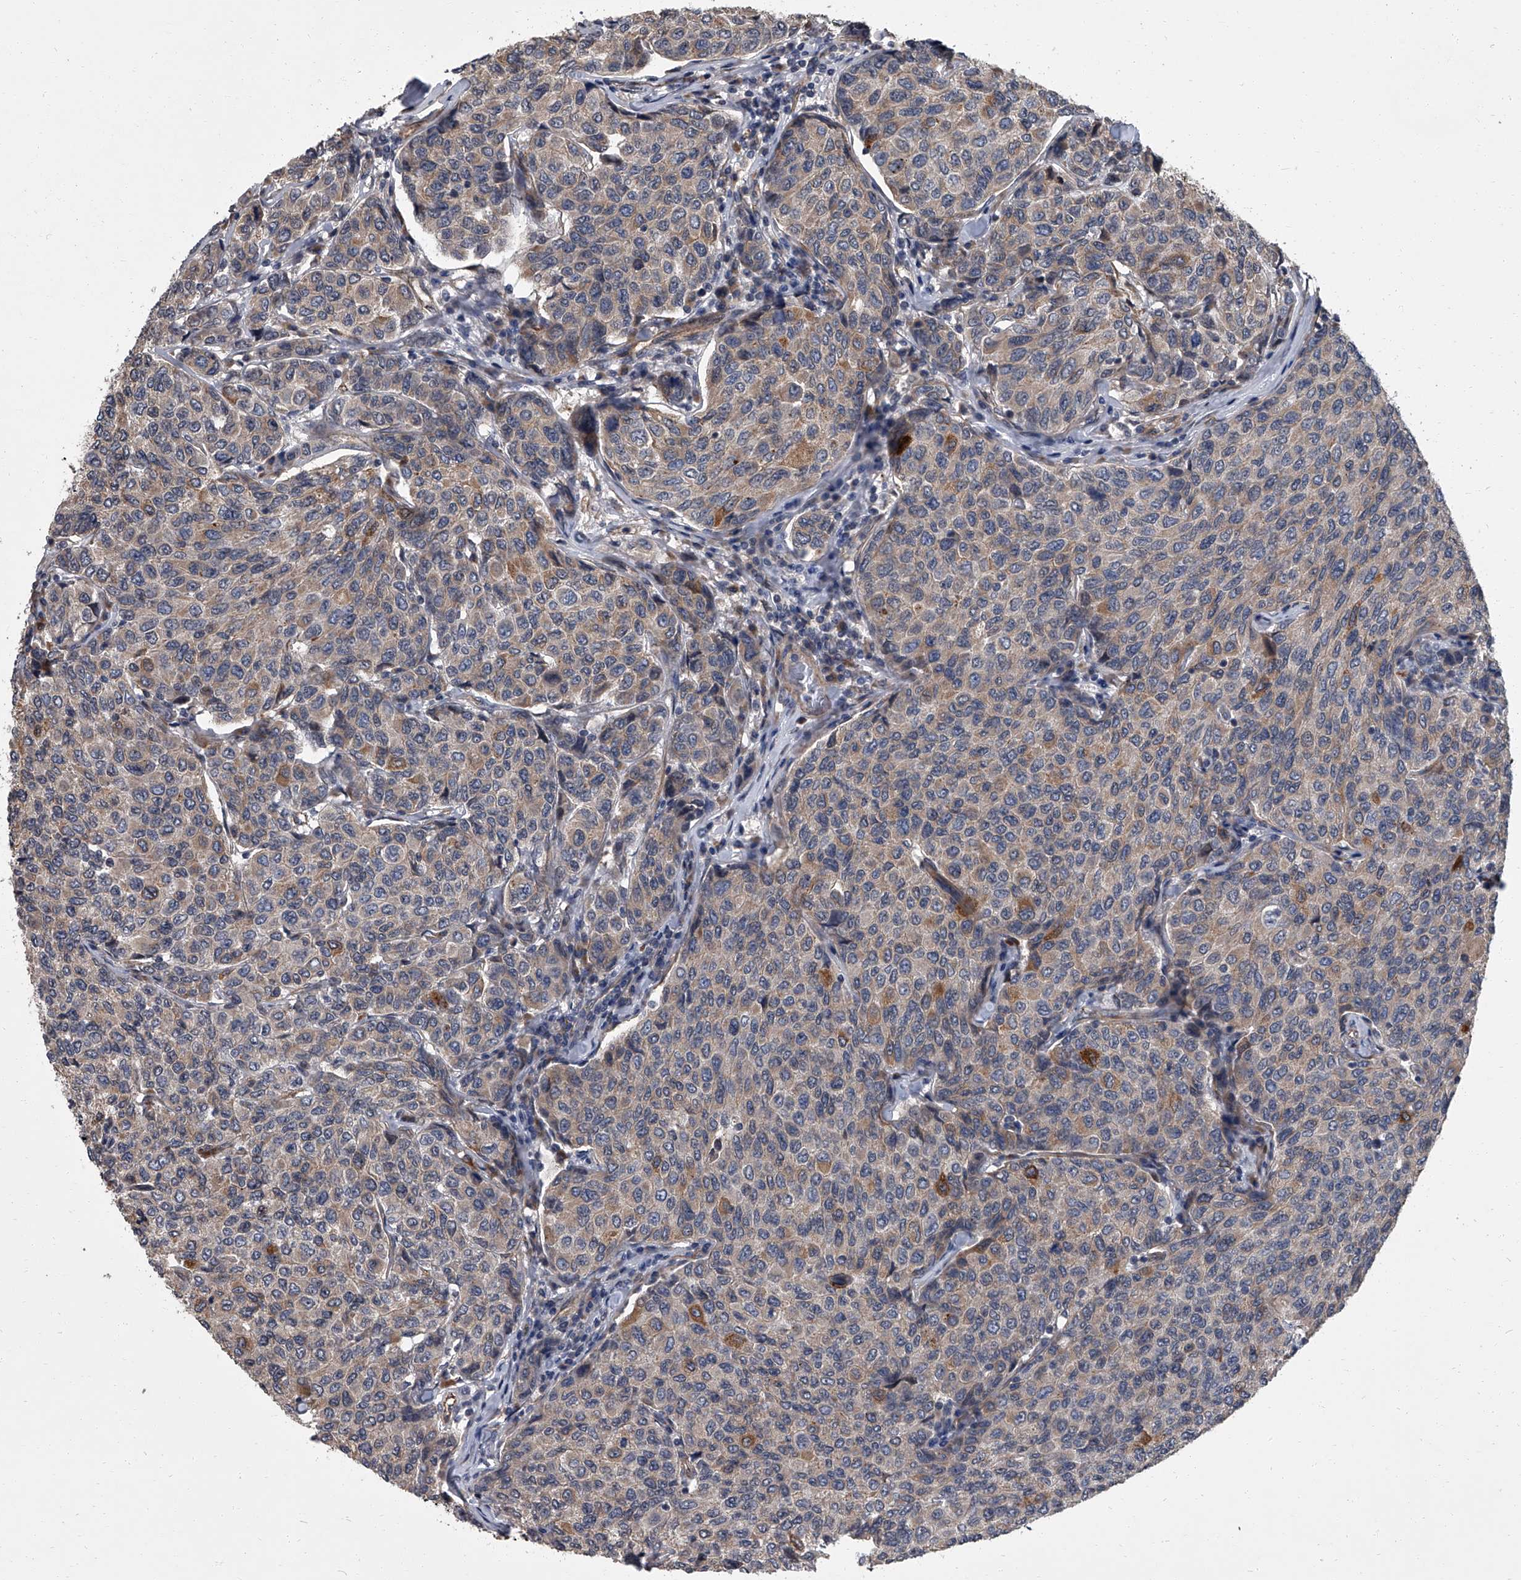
{"staining": {"intensity": "moderate", "quantity": "<25%", "location": "cytoplasmic/membranous"}, "tissue": "breast cancer", "cell_type": "Tumor cells", "image_type": "cancer", "snomed": [{"axis": "morphology", "description": "Duct carcinoma"}, {"axis": "topography", "description": "Breast"}], "caption": "Breast cancer tissue reveals moderate cytoplasmic/membranous expression in about <25% of tumor cells, visualized by immunohistochemistry. (brown staining indicates protein expression, while blue staining denotes nuclei).", "gene": "SIRT4", "patient": {"sex": "female", "age": 55}}